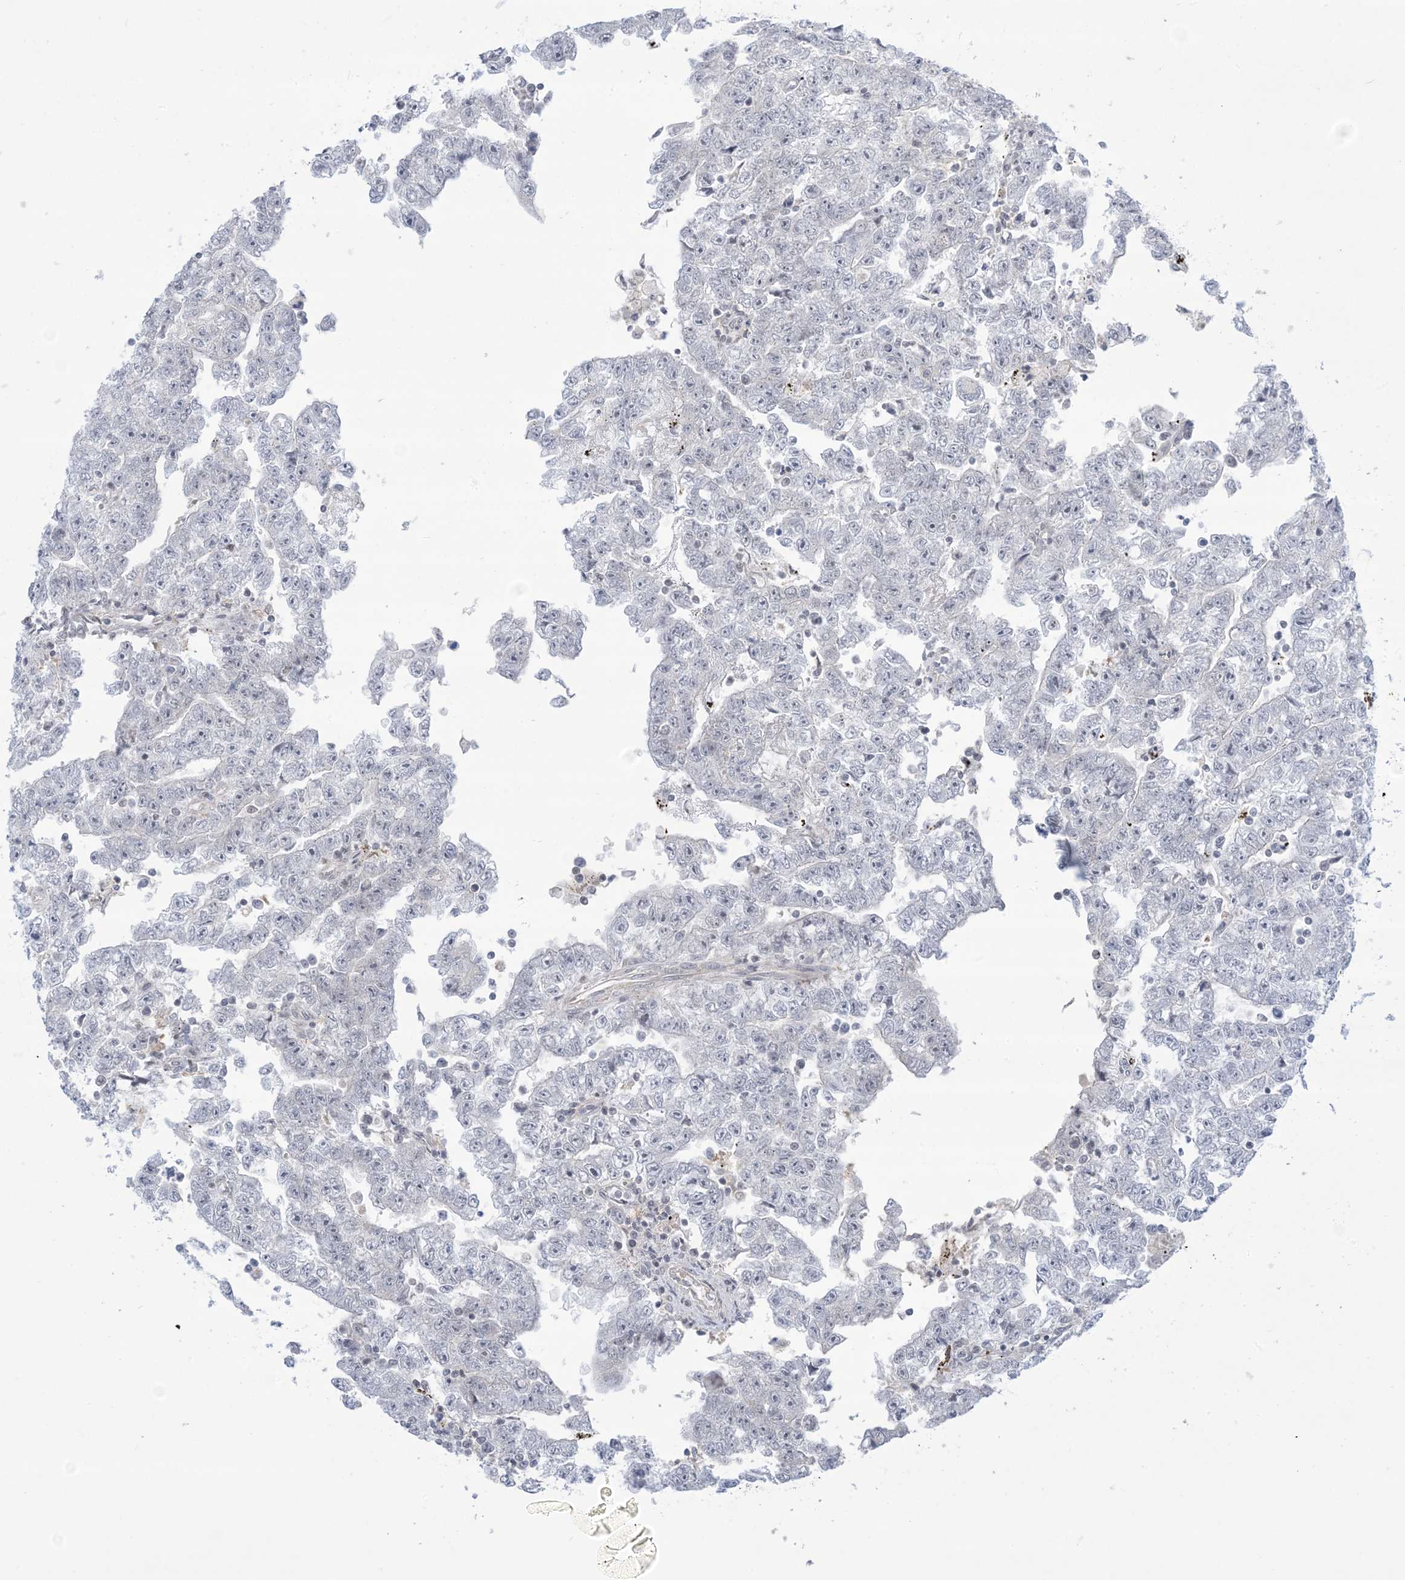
{"staining": {"intensity": "negative", "quantity": "none", "location": "none"}, "tissue": "testis cancer", "cell_type": "Tumor cells", "image_type": "cancer", "snomed": [{"axis": "morphology", "description": "Carcinoma, Embryonal, NOS"}, {"axis": "topography", "description": "Testis"}], "caption": "There is no significant positivity in tumor cells of embryonal carcinoma (testis).", "gene": "TFPT", "patient": {"sex": "male", "age": 25}}